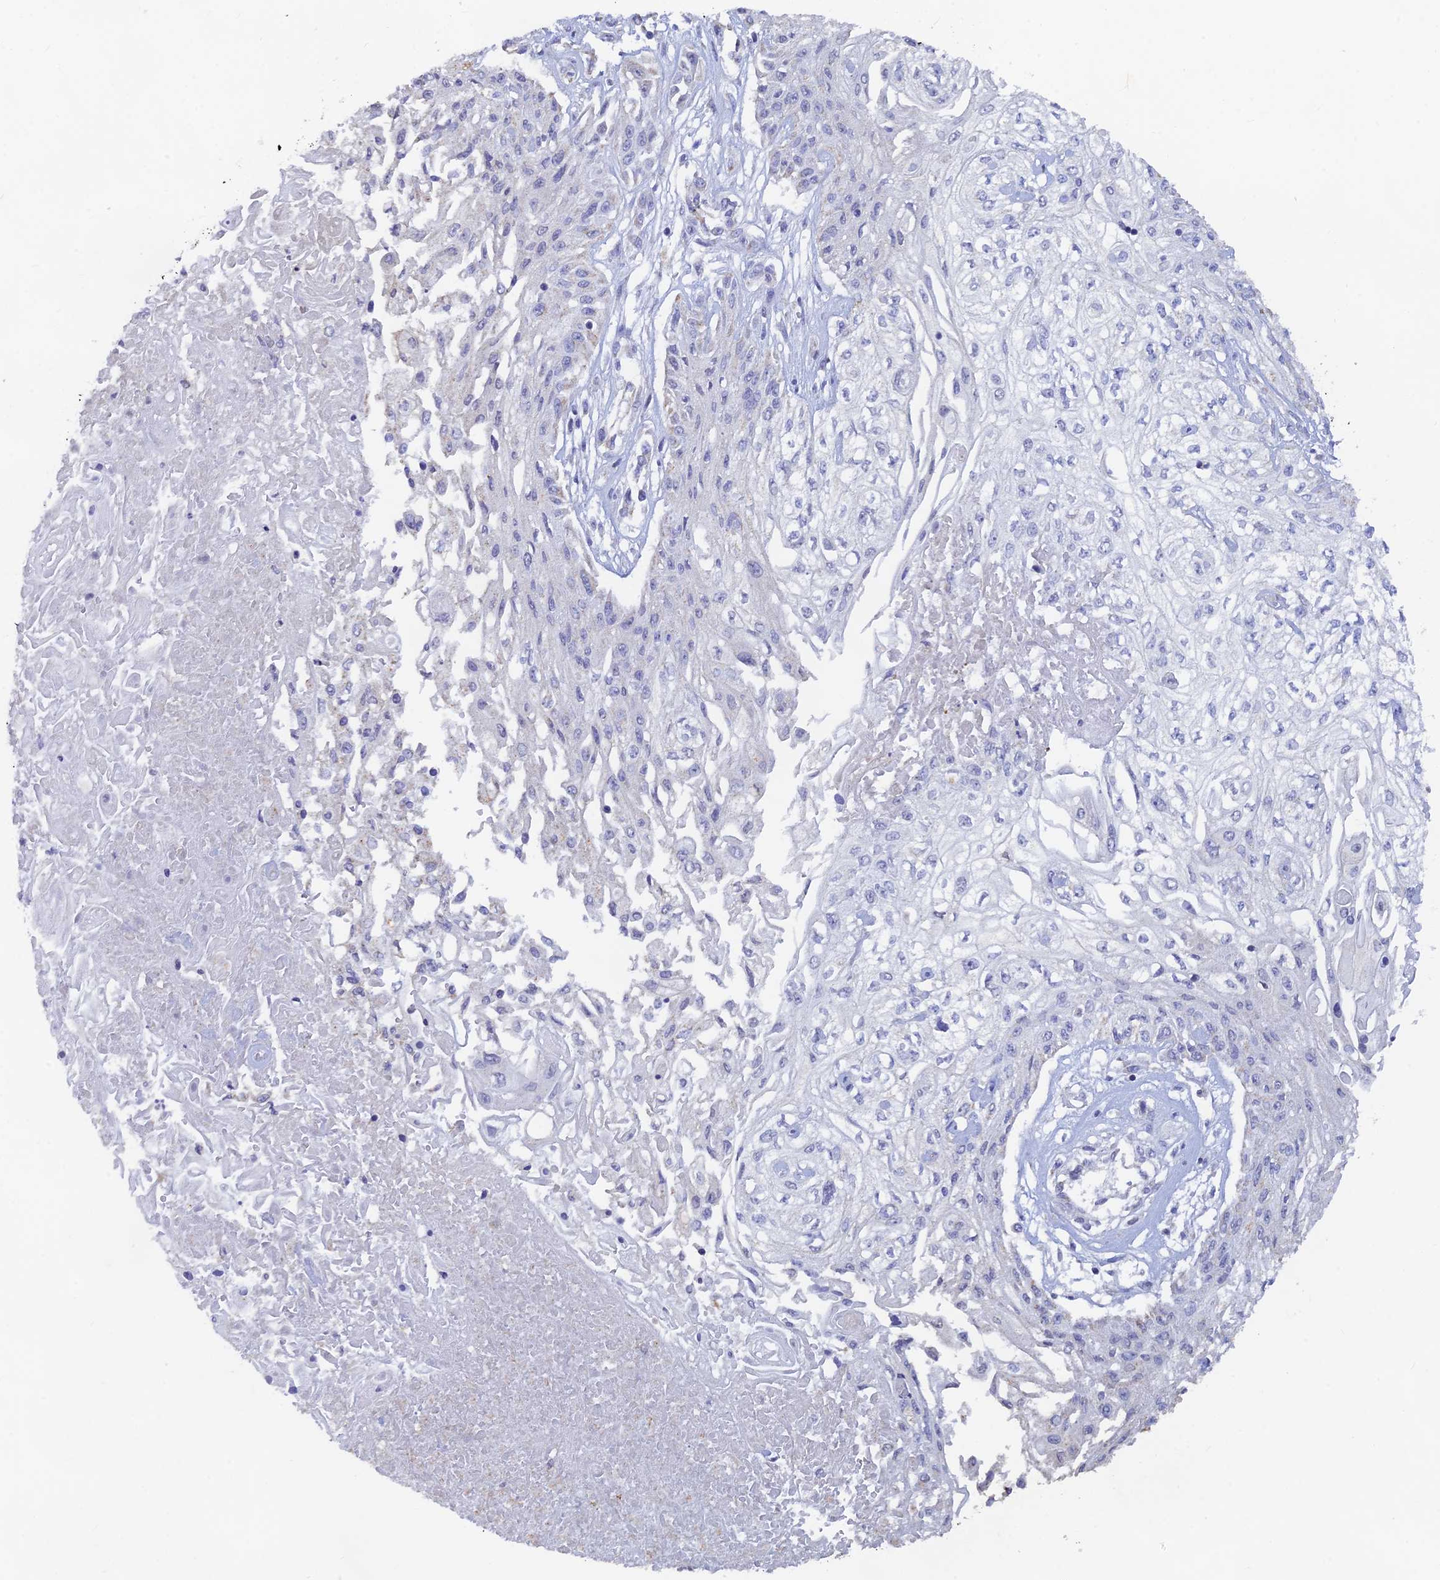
{"staining": {"intensity": "negative", "quantity": "none", "location": "none"}, "tissue": "skin cancer", "cell_type": "Tumor cells", "image_type": "cancer", "snomed": [{"axis": "morphology", "description": "Squamous cell carcinoma, NOS"}, {"axis": "morphology", "description": "Squamous cell carcinoma, metastatic, NOS"}, {"axis": "topography", "description": "Skin"}, {"axis": "topography", "description": "Lymph node"}], "caption": "DAB (3,3'-diaminobenzidine) immunohistochemical staining of metastatic squamous cell carcinoma (skin) displays no significant staining in tumor cells. (Brightfield microscopy of DAB IHC at high magnification).", "gene": "LRIF1", "patient": {"sex": "male", "age": 75}}